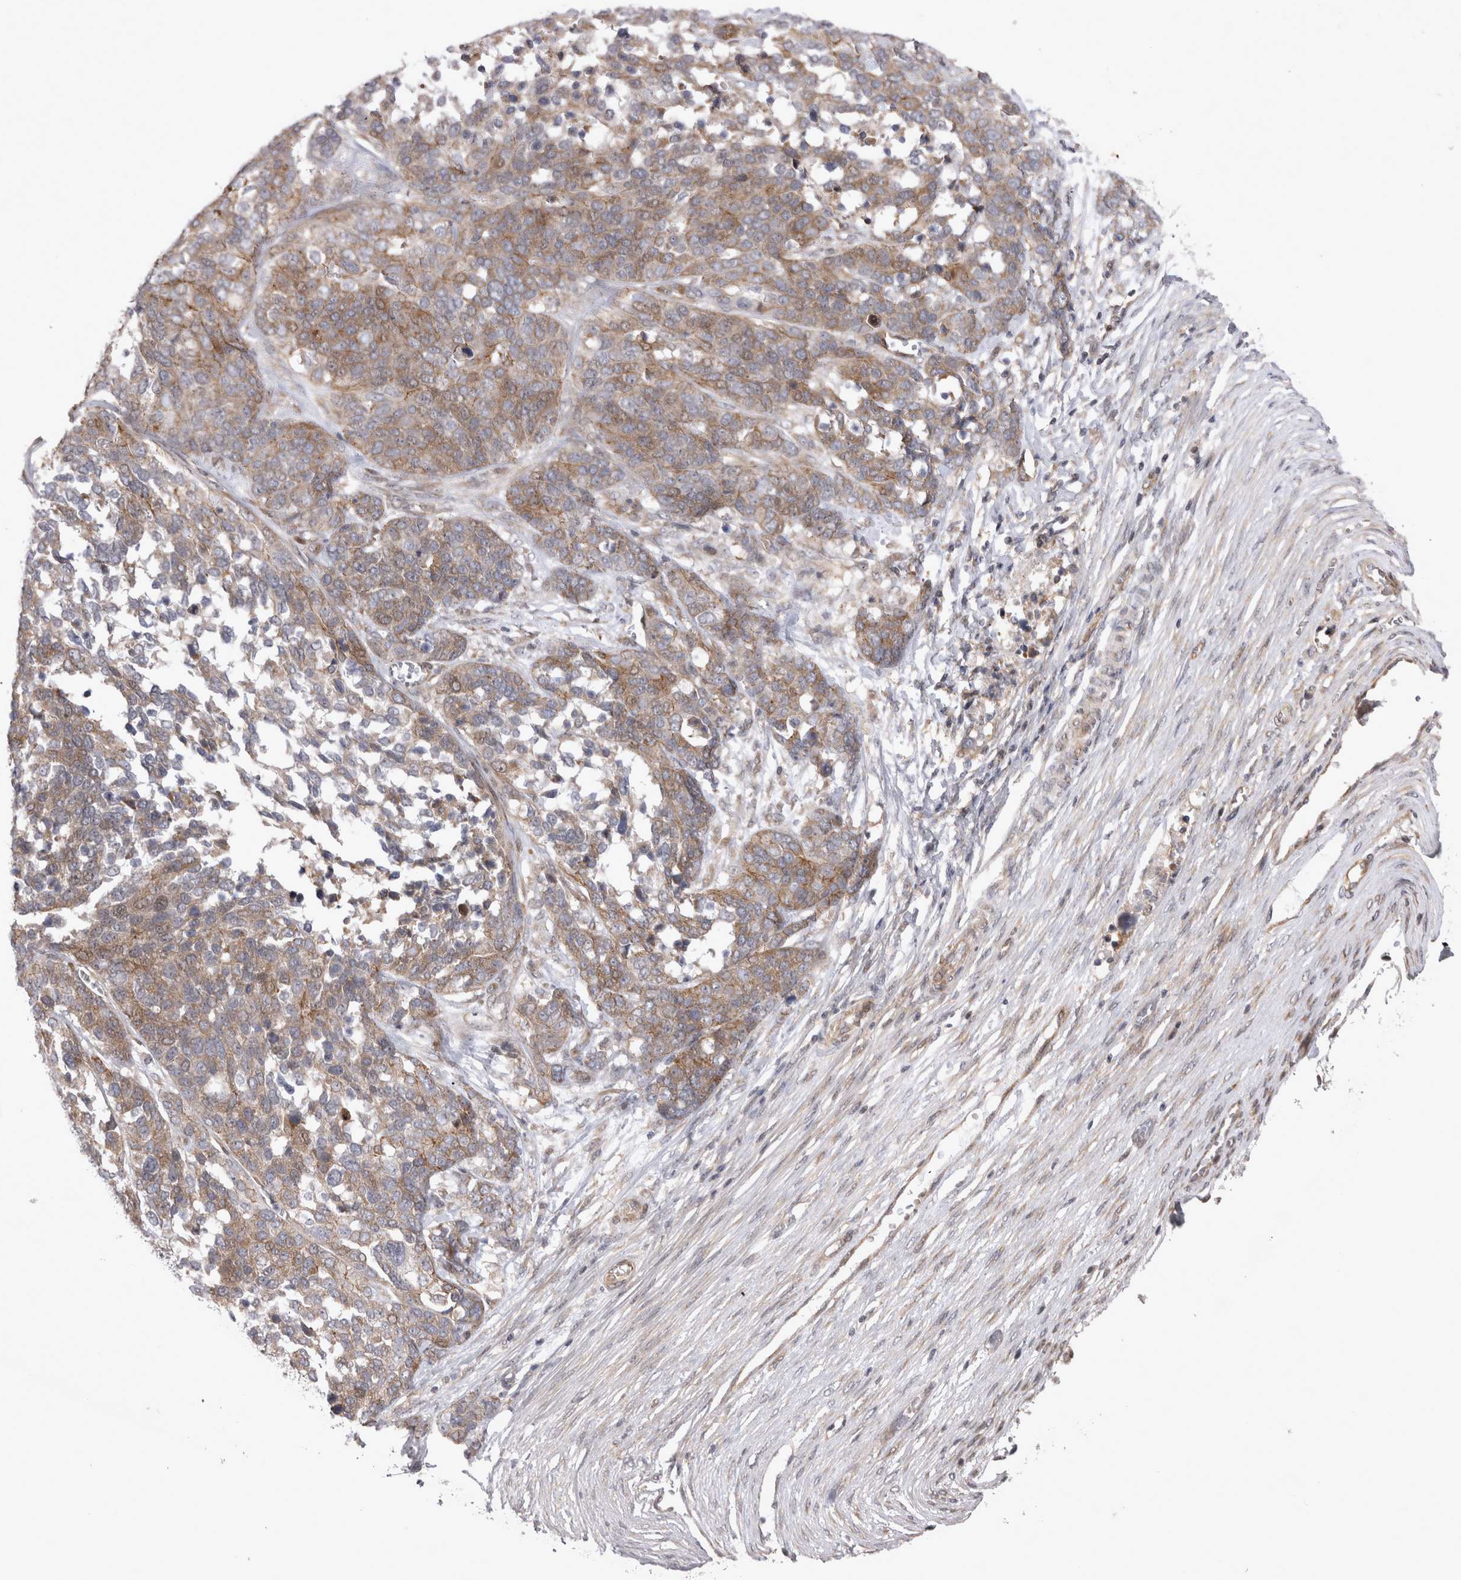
{"staining": {"intensity": "moderate", "quantity": ">75%", "location": "cytoplasmic/membranous"}, "tissue": "ovarian cancer", "cell_type": "Tumor cells", "image_type": "cancer", "snomed": [{"axis": "morphology", "description": "Cystadenocarcinoma, serous, NOS"}, {"axis": "topography", "description": "Ovary"}], "caption": "Ovarian cancer tissue demonstrates moderate cytoplasmic/membranous expression in about >75% of tumor cells", "gene": "NENF", "patient": {"sex": "female", "age": 44}}